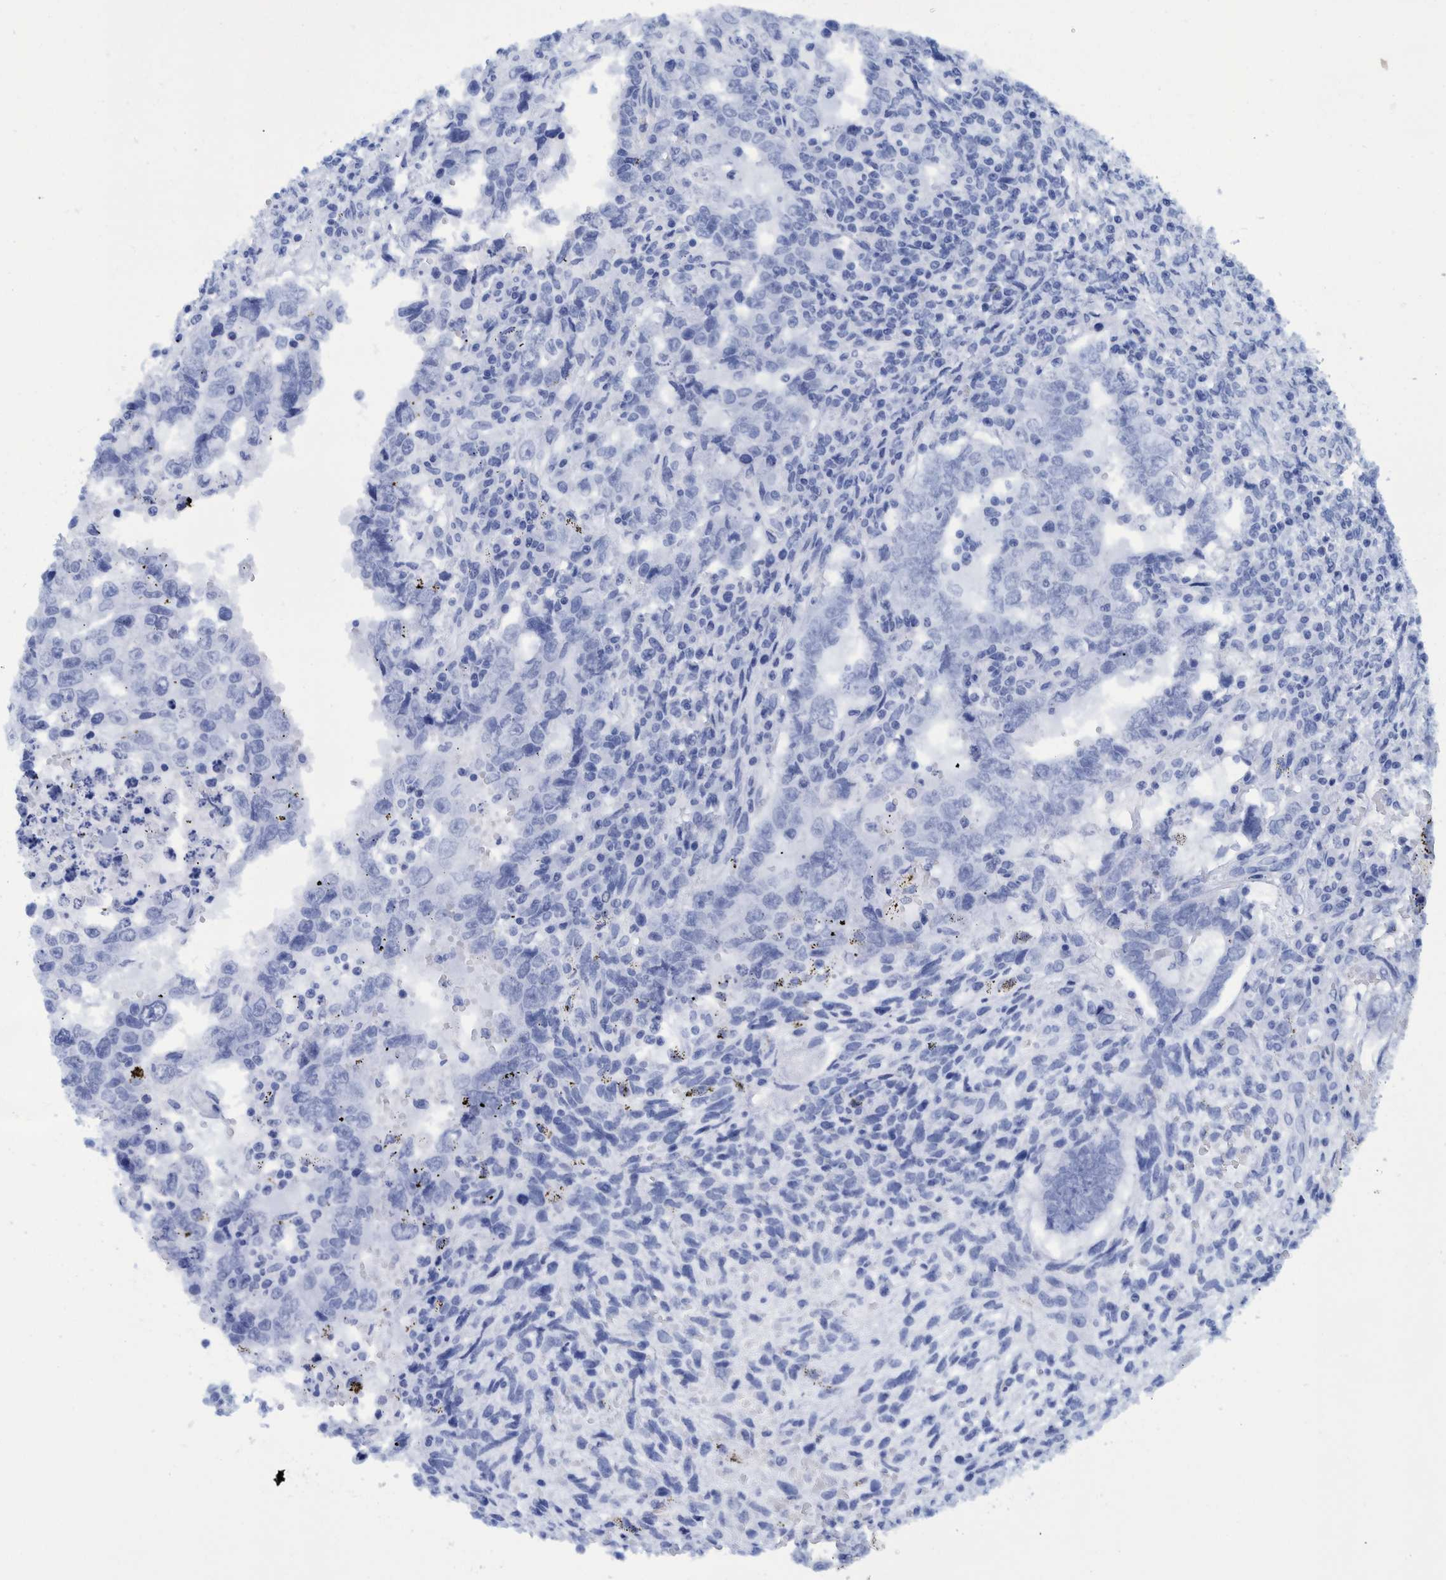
{"staining": {"intensity": "negative", "quantity": "none", "location": "none"}, "tissue": "testis cancer", "cell_type": "Tumor cells", "image_type": "cancer", "snomed": [{"axis": "morphology", "description": "Carcinoma, Embryonal, NOS"}, {"axis": "topography", "description": "Testis"}], "caption": "Immunohistochemistry (IHC) of testis cancer shows no positivity in tumor cells.", "gene": "BZW2", "patient": {"sex": "male", "age": 26}}